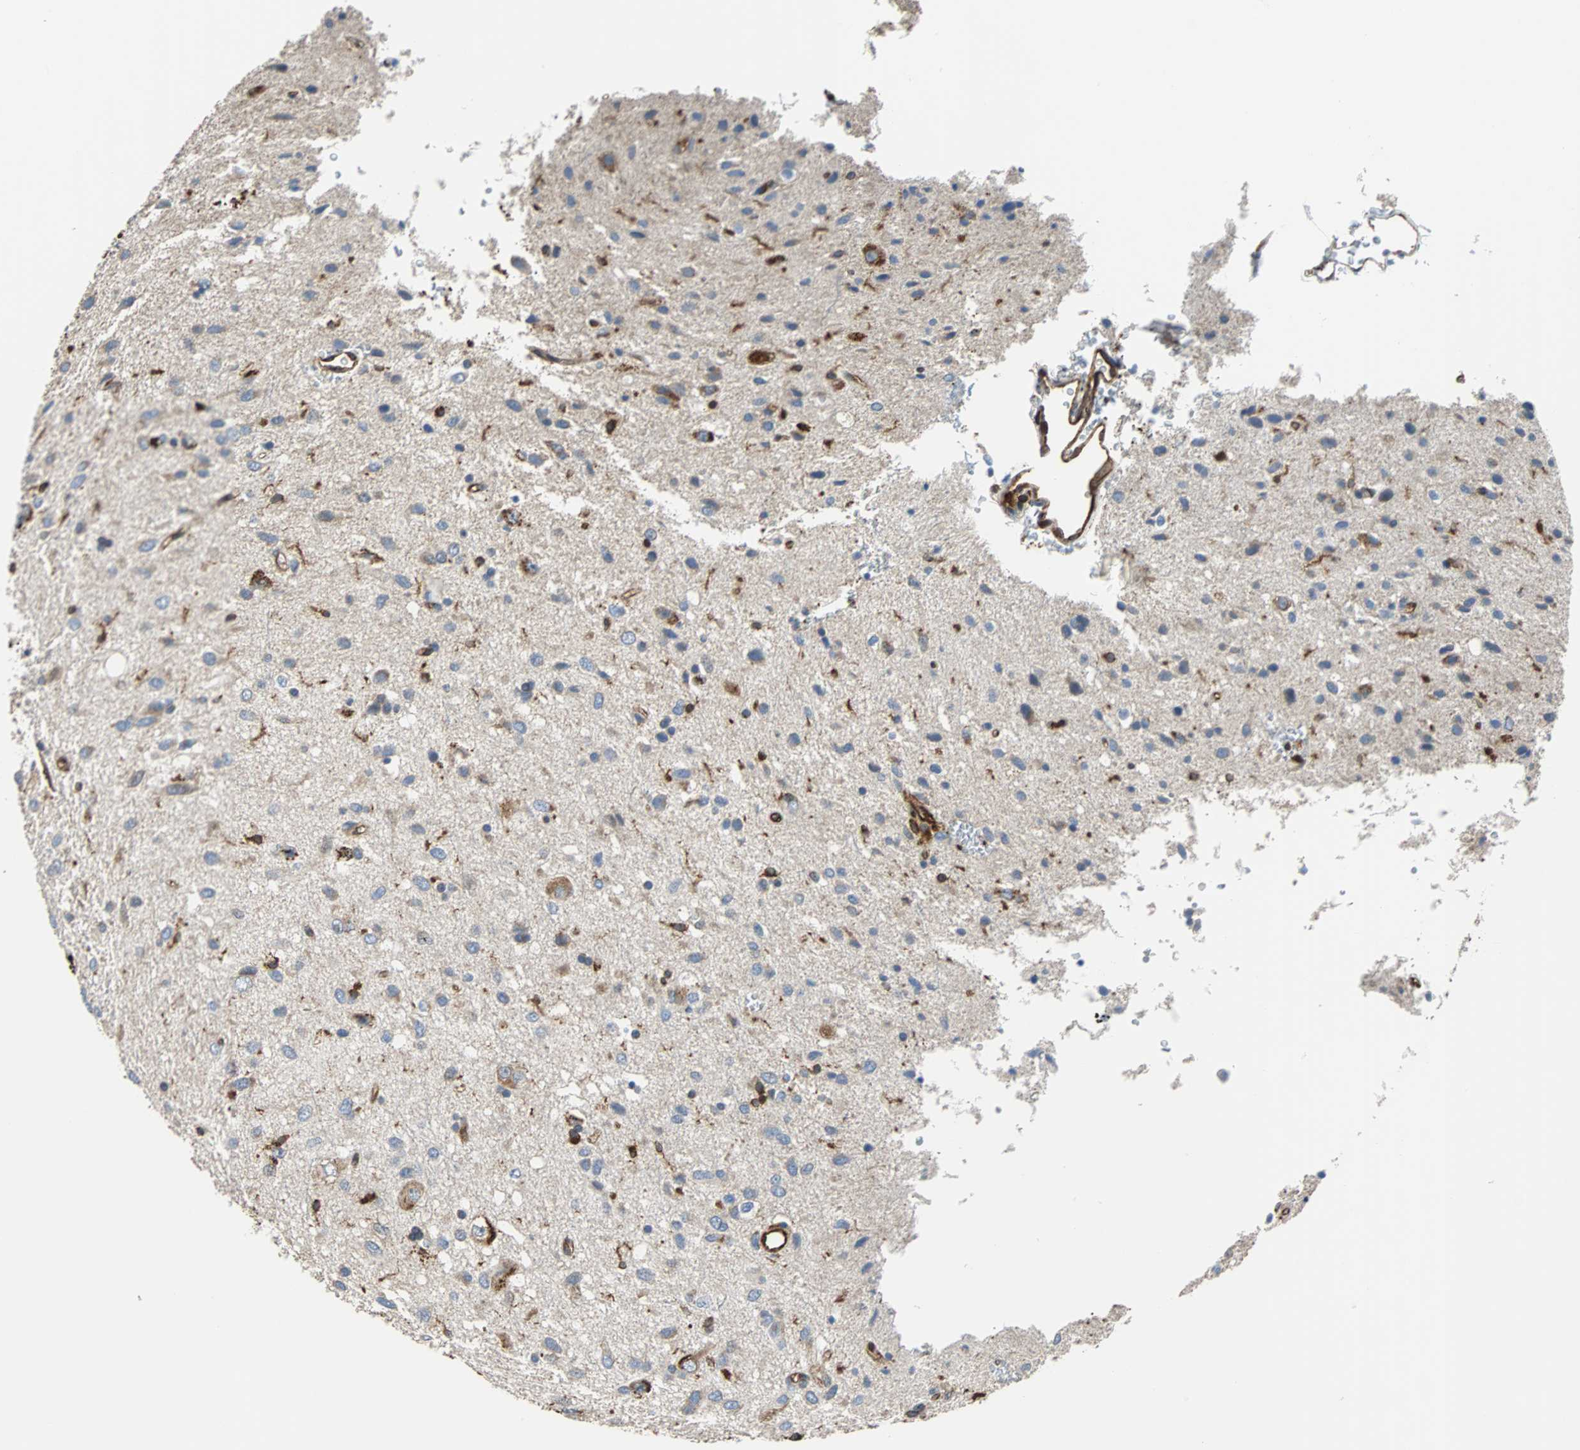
{"staining": {"intensity": "negative", "quantity": "none", "location": "none"}, "tissue": "glioma", "cell_type": "Tumor cells", "image_type": "cancer", "snomed": [{"axis": "morphology", "description": "Glioma, malignant, Low grade"}, {"axis": "topography", "description": "Brain"}], "caption": "An immunohistochemistry (IHC) image of glioma is shown. There is no staining in tumor cells of glioma.", "gene": "PLCG2", "patient": {"sex": "male", "age": 77}}